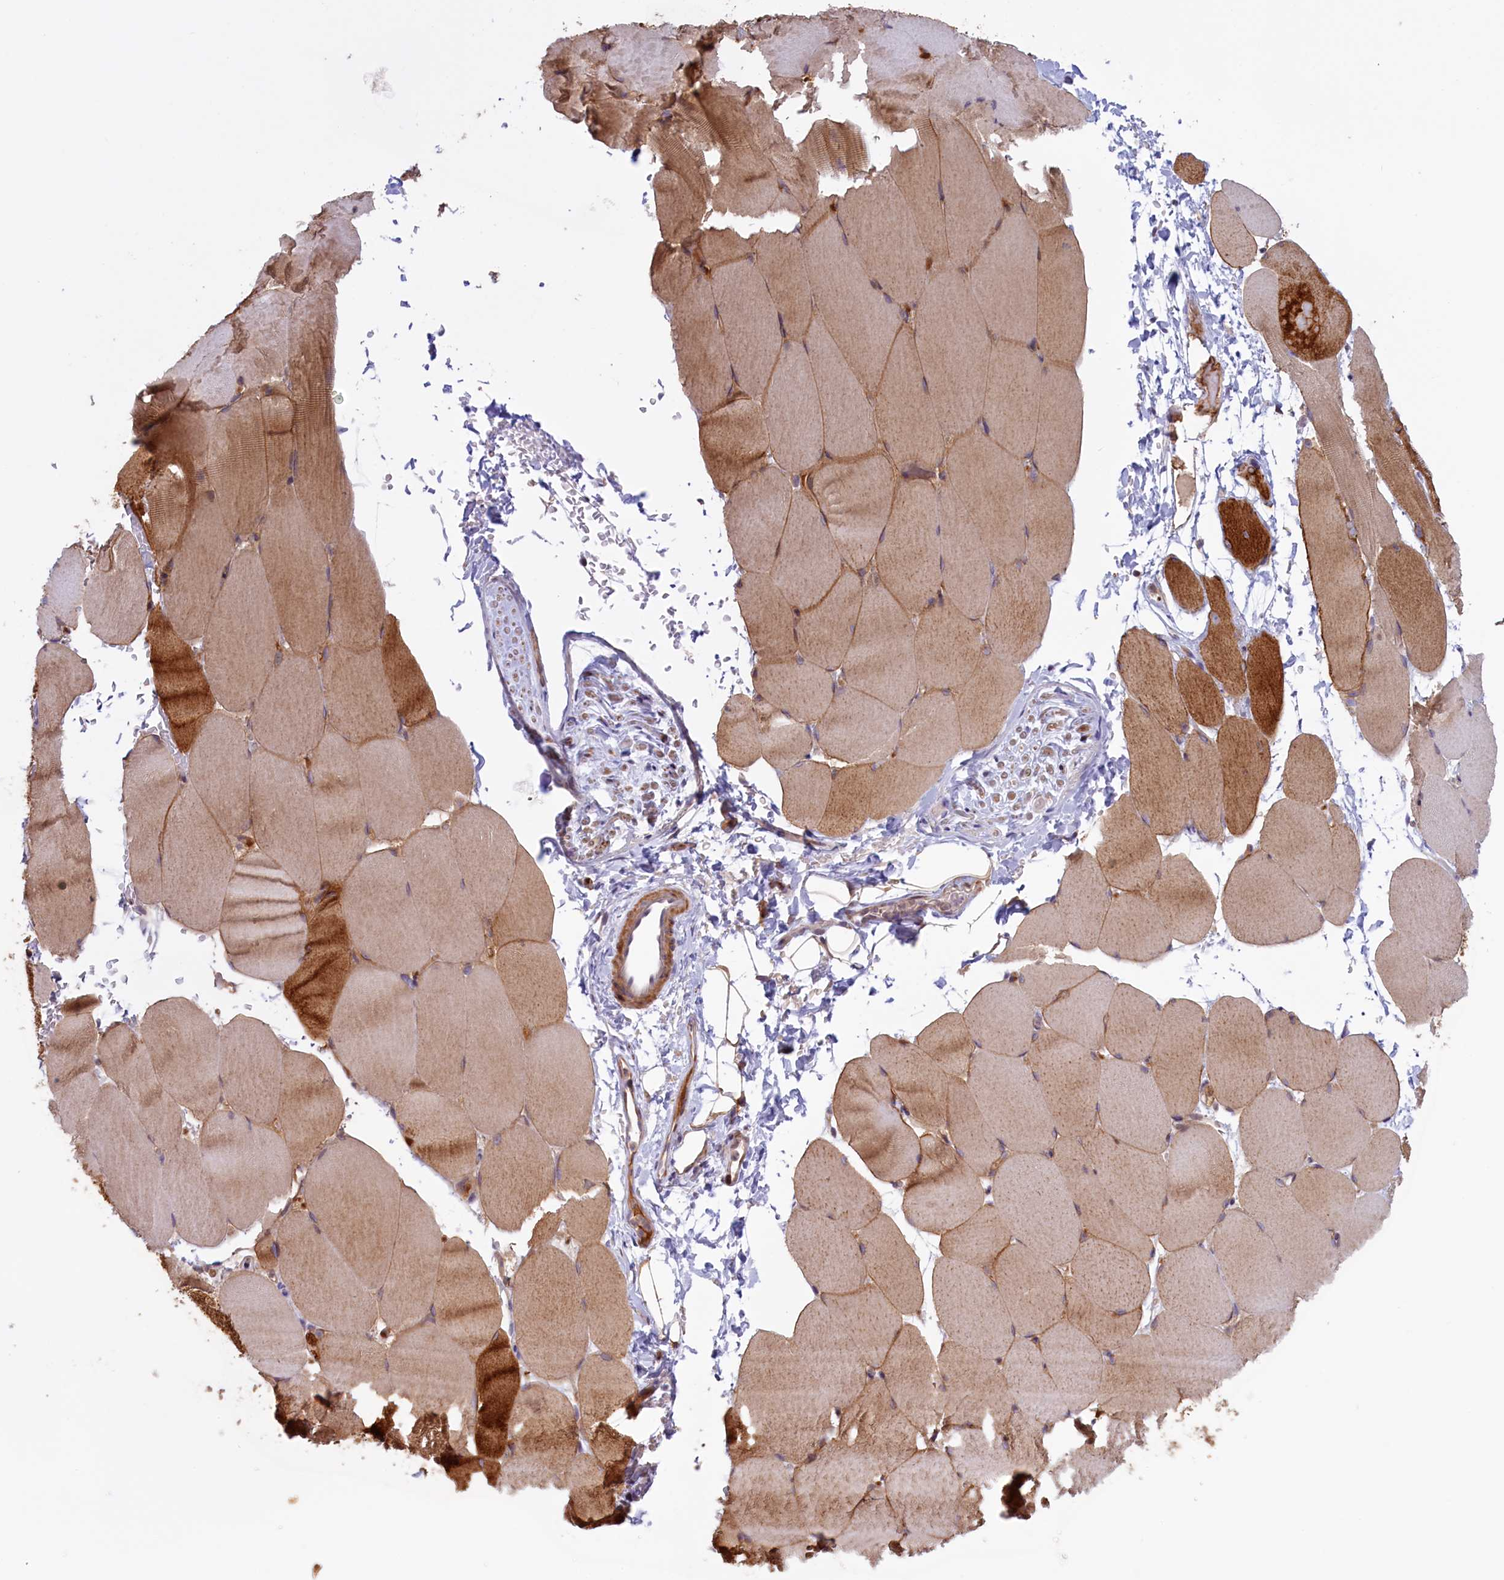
{"staining": {"intensity": "moderate", "quantity": "25%-75%", "location": "cytoplasmic/membranous"}, "tissue": "skeletal muscle", "cell_type": "Myocytes", "image_type": "normal", "snomed": [{"axis": "morphology", "description": "Normal tissue, NOS"}, {"axis": "topography", "description": "Skeletal muscle"}, {"axis": "topography", "description": "Parathyroid gland"}], "caption": "The immunohistochemical stain labels moderate cytoplasmic/membranous expression in myocytes of benign skeletal muscle. (brown staining indicates protein expression, while blue staining denotes nuclei).", "gene": "RRAD", "patient": {"sex": "female", "age": 37}}